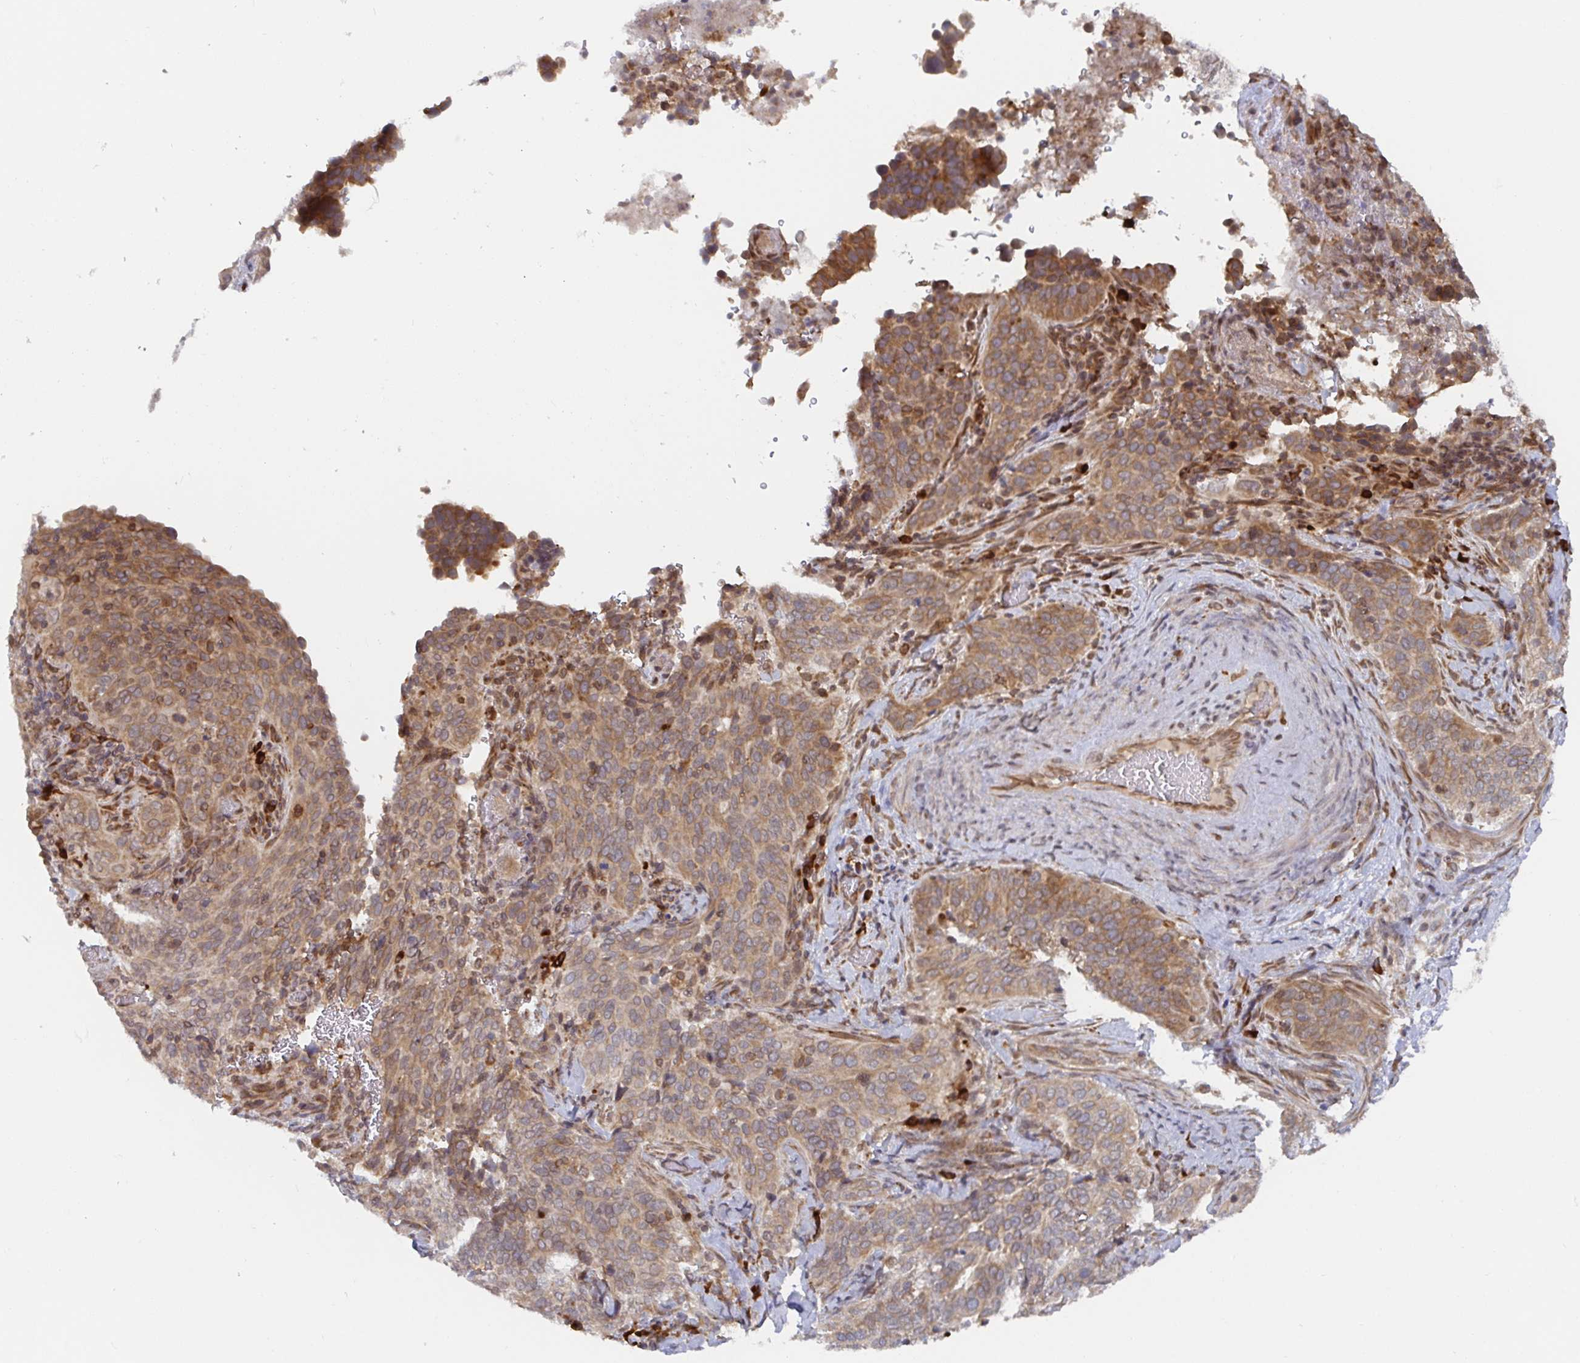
{"staining": {"intensity": "moderate", "quantity": ">75%", "location": "cytoplasmic/membranous"}, "tissue": "cervical cancer", "cell_type": "Tumor cells", "image_type": "cancer", "snomed": [{"axis": "morphology", "description": "Squamous cell carcinoma, NOS"}, {"axis": "topography", "description": "Cervix"}], "caption": "Cervical cancer was stained to show a protein in brown. There is medium levels of moderate cytoplasmic/membranous positivity in approximately >75% of tumor cells.", "gene": "ALG1", "patient": {"sex": "female", "age": 38}}